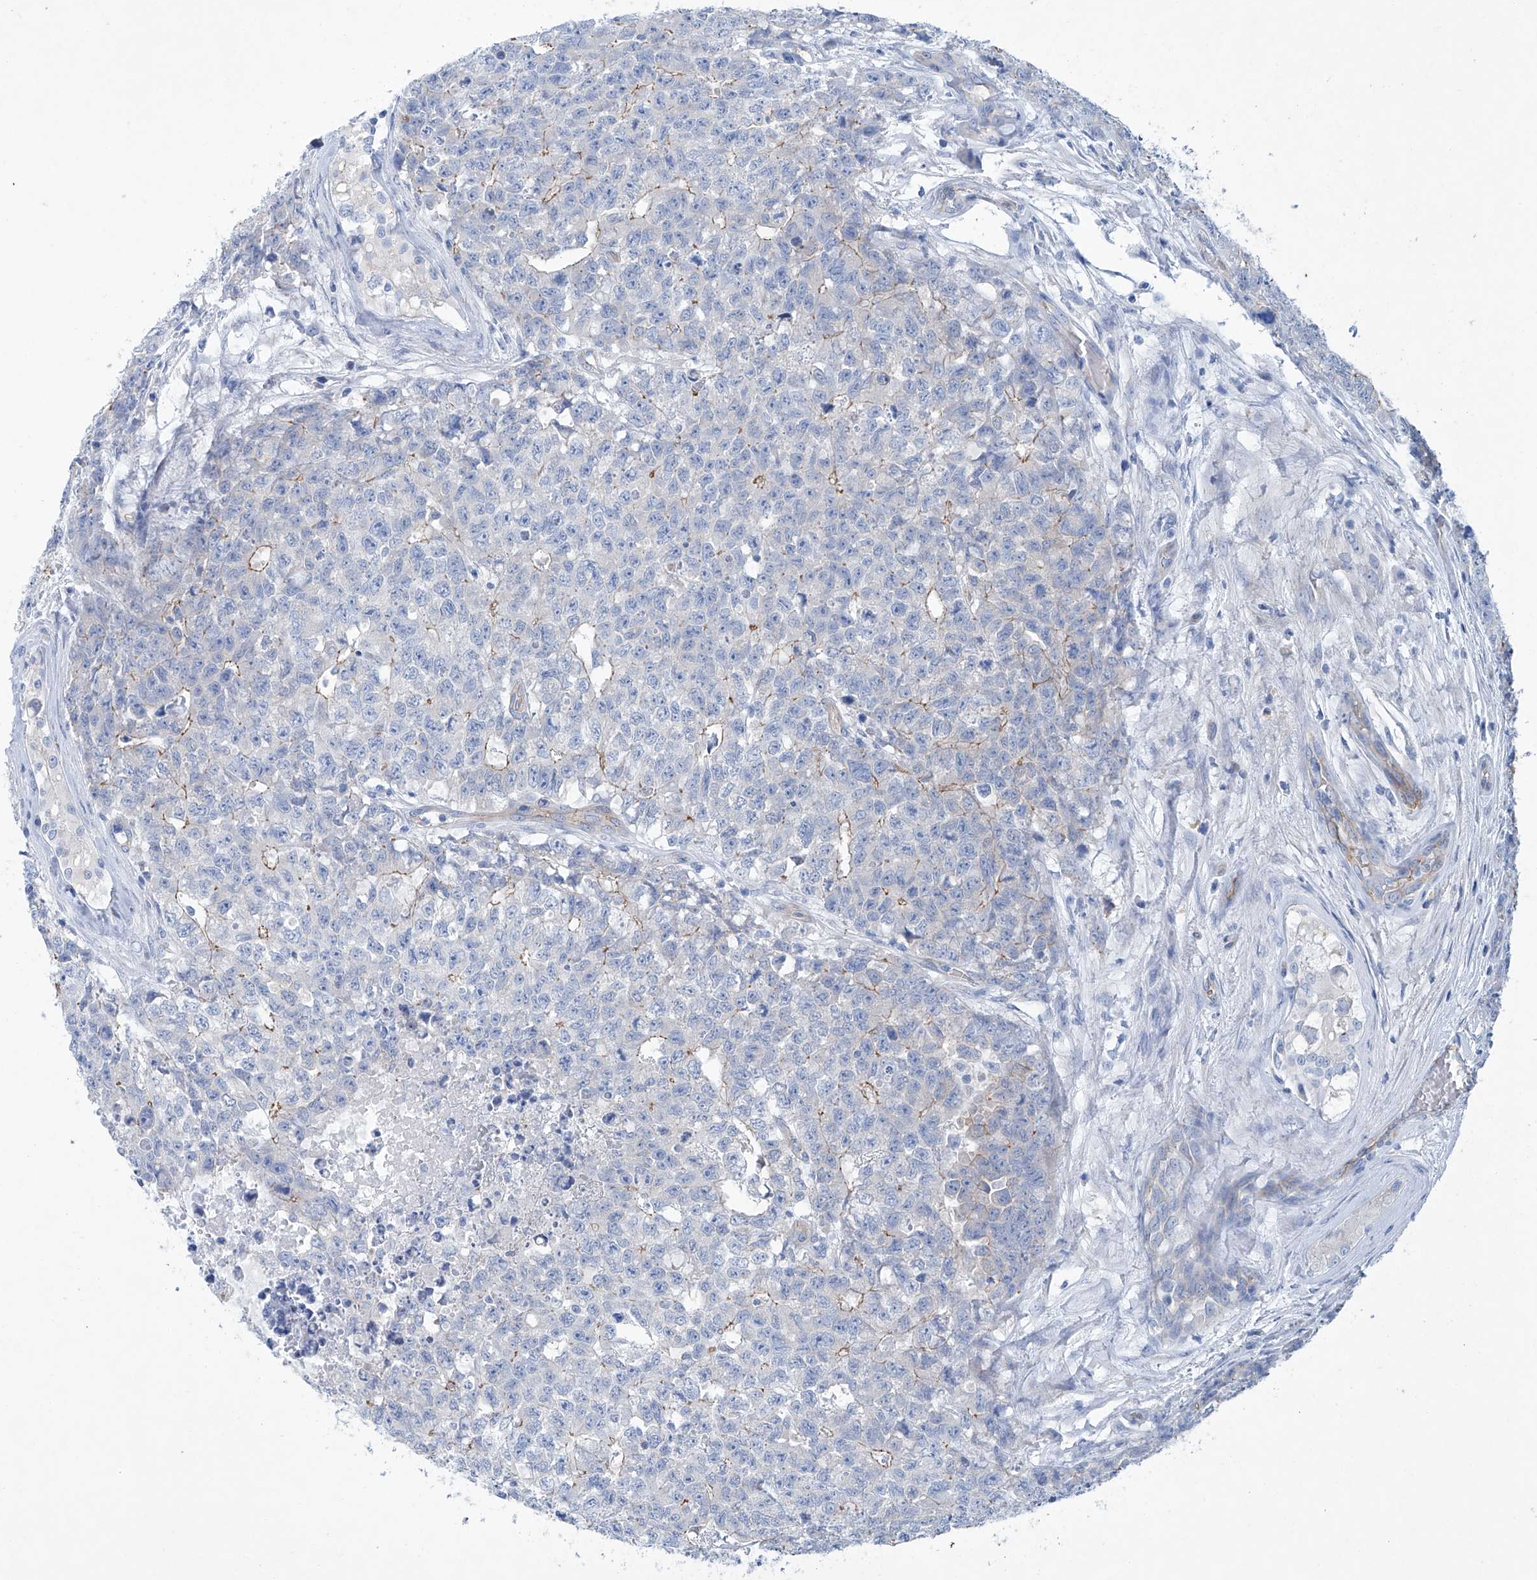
{"staining": {"intensity": "weak", "quantity": "<25%", "location": "cytoplasmic/membranous"}, "tissue": "testis cancer", "cell_type": "Tumor cells", "image_type": "cancer", "snomed": [{"axis": "morphology", "description": "Carcinoma, Embryonal, NOS"}, {"axis": "topography", "description": "Testis"}], "caption": "IHC image of neoplastic tissue: testis cancer stained with DAB reveals no significant protein positivity in tumor cells.", "gene": "MAGI1", "patient": {"sex": "male", "age": 28}}